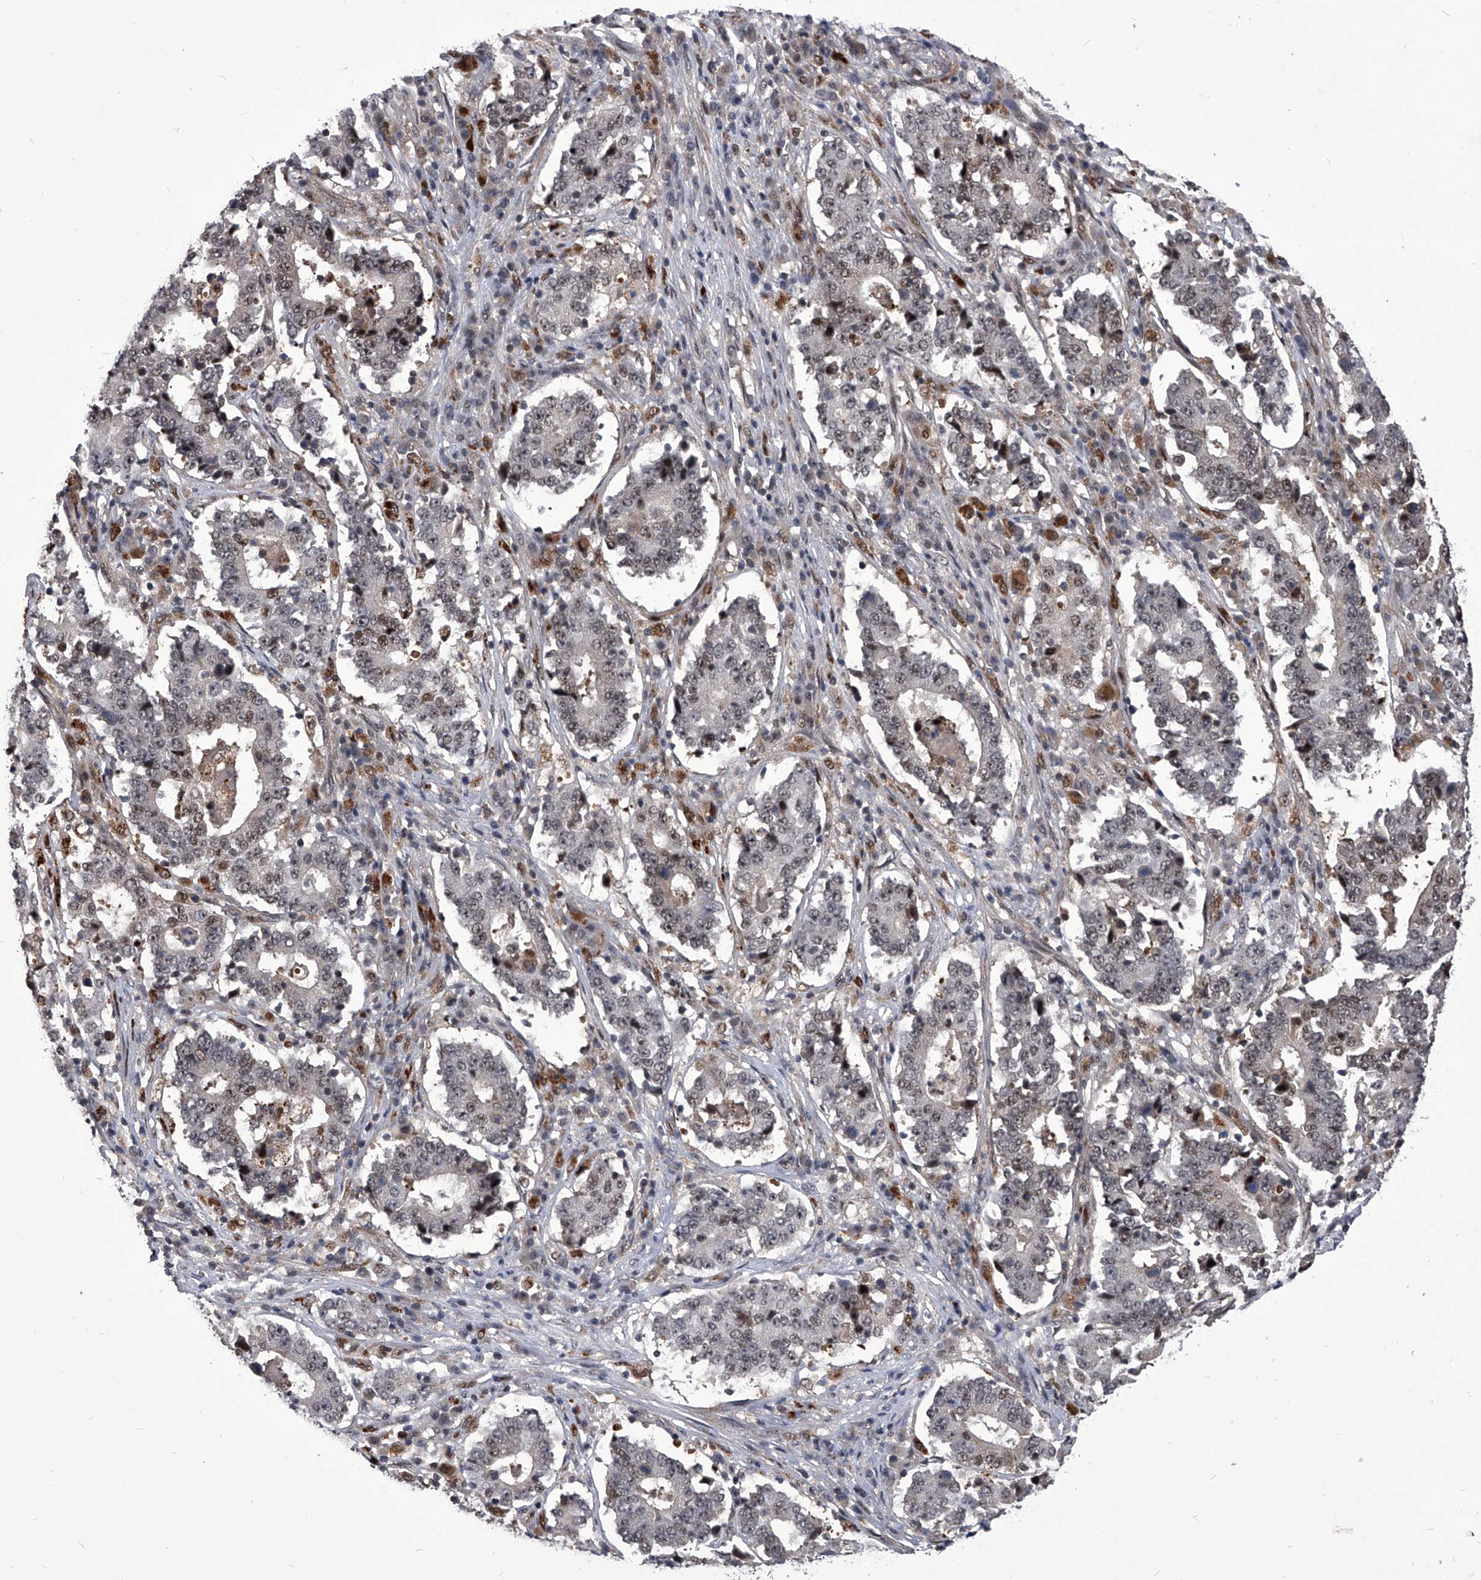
{"staining": {"intensity": "weak", "quantity": "<25%", "location": "nuclear"}, "tissue": "stomach cancer", "cell_type": "Tumor cells", "image_type": "cancer", "snomed": [{"axis": "morphology", "description": "Adenocarcinoma, NOS"}, {"axis": "topography", "description": "Stomach"}], "caption": "Tumor cells show no significant staining in stomach adenocarcinoma.", "gene": "CMTR1", "patient": {"sex": "male", "age": 59}}